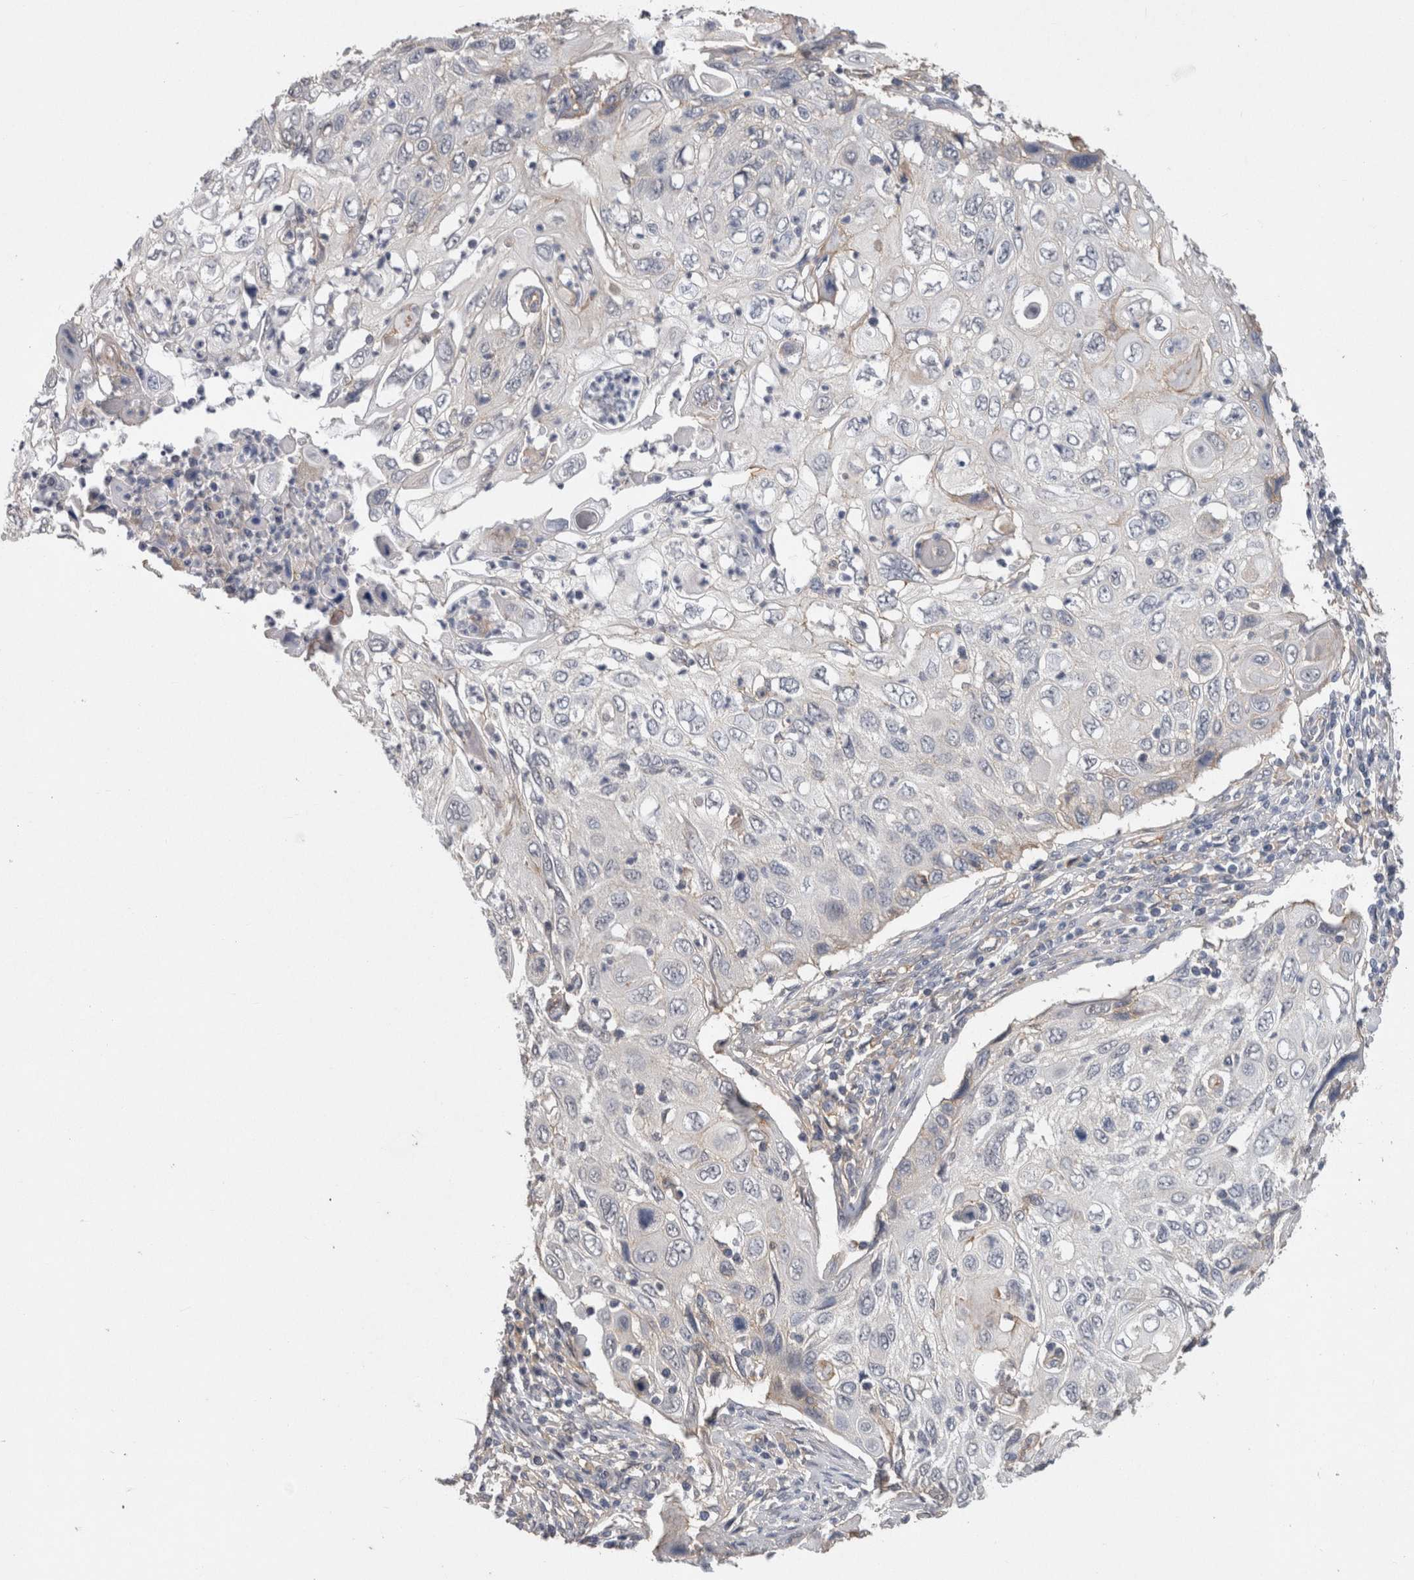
{"staining": {"intensity": "negative", "quantity": "none", "location": "none"}, "tissue": "cervical cancer", "cell_type": "Tumor cells", "image_type": "cancer", "snomed": [{"axis": "morphology", "description": "Squamous cell carcinoma, NOS"}, {"axis": "topography", "description": "Cervix"}], "caption": "DAB (3,3'-diaminobenzidine) immunohistochemical staining of human squamous cell carcinoma (cervical) shows no significant expression in tumor cells.", "gene": "NECTIN2", "patient": {"sex": "female", "age": 70}}